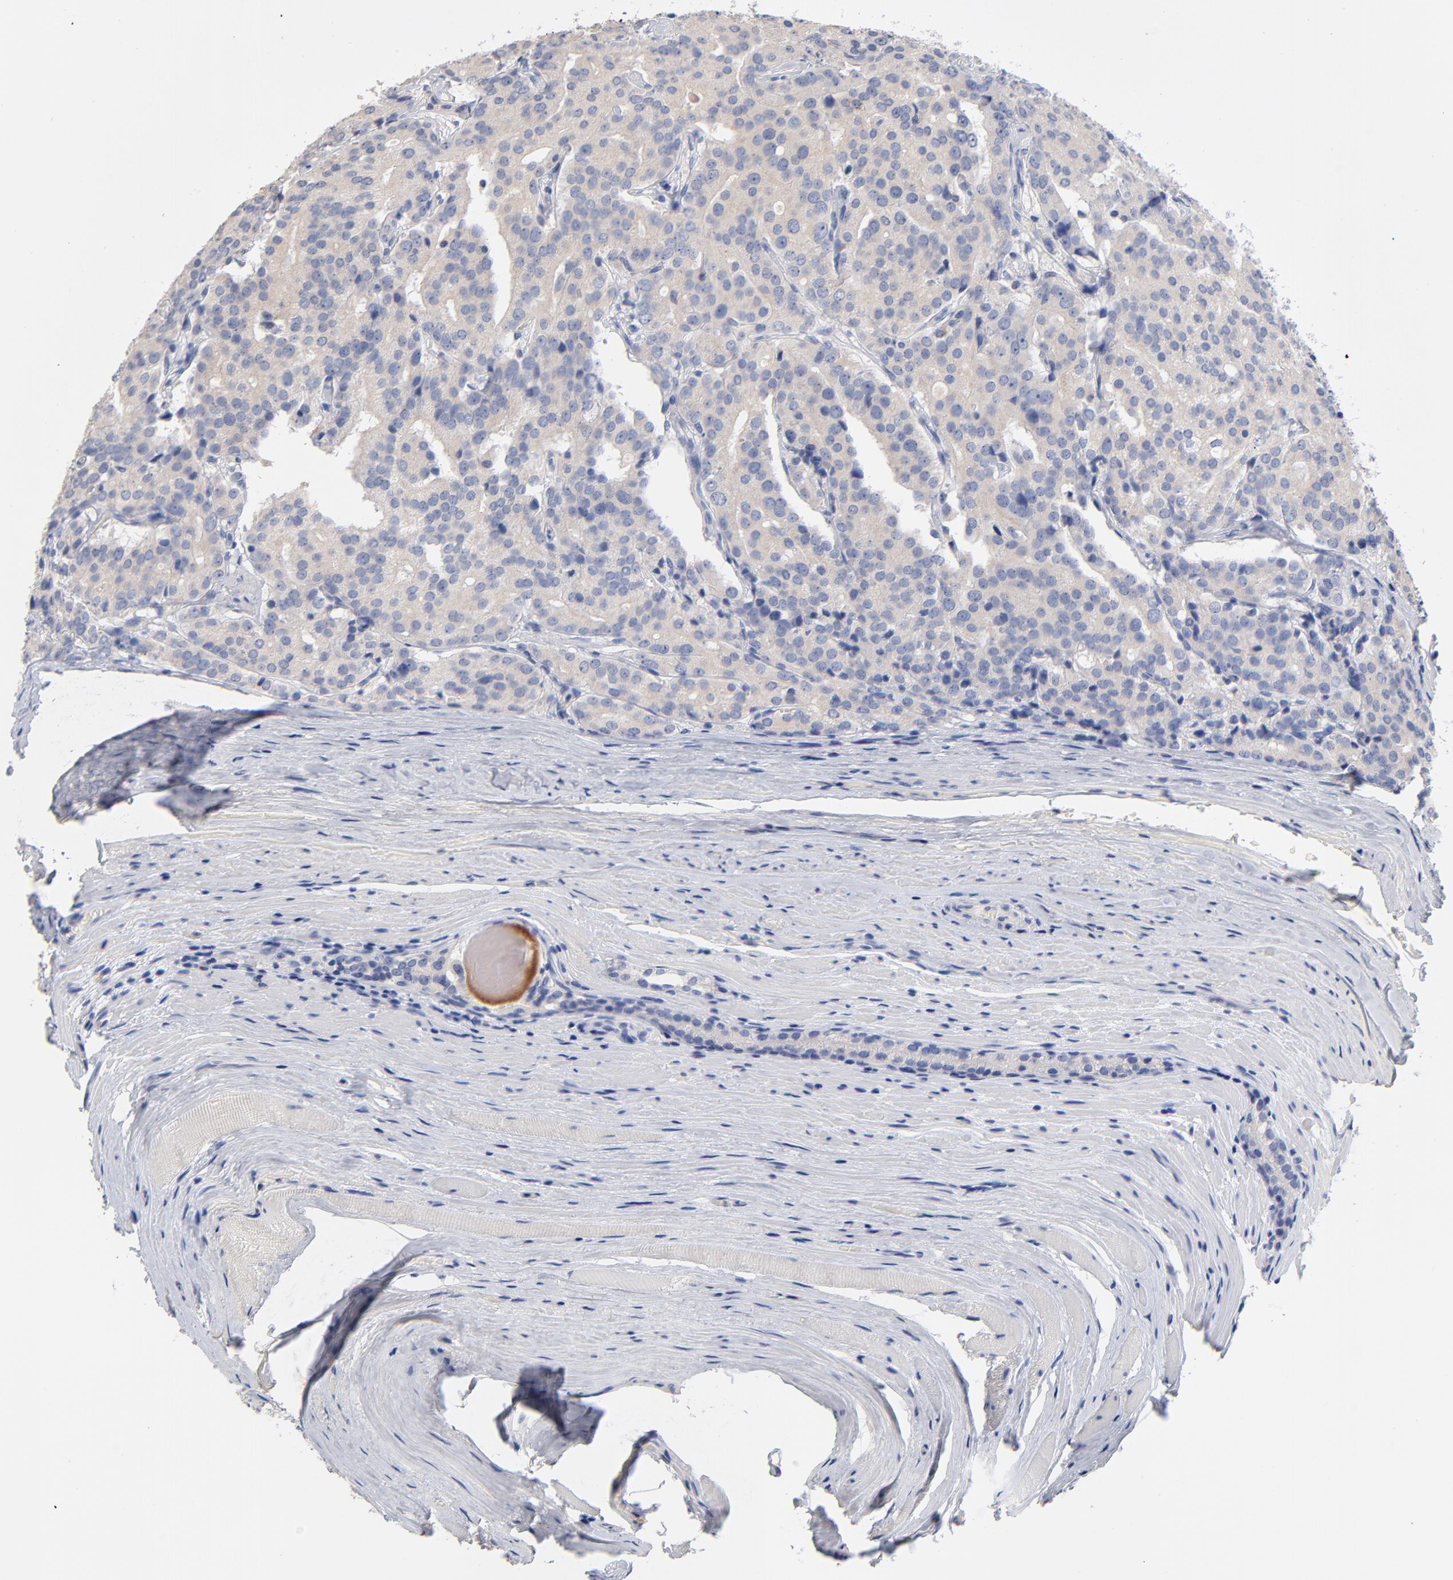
{"staining": {"intensity": "weak", "quantity": "25%-75%", "location": "cytoplasmic/membranous"}, "tissue": "prostate cancer", "cell_type": "Tumor cells", "image_type": "cancer", "snomed": [{"axis": "morphology", "description": "Adenocarcinoma, Medium grade"}, {"axis": "topography", "description": "Prostate"}], "caption": "Immunohistochemistry of human prostate cancer shows low levels of weak cytoplasmic/membranous staining in about 25%-75% of tumor cells. The protein is shown in brown color, while the nuclei are stained blue.", "gene": "CPS1", "patient": {"sex": "male", "age": 72}}